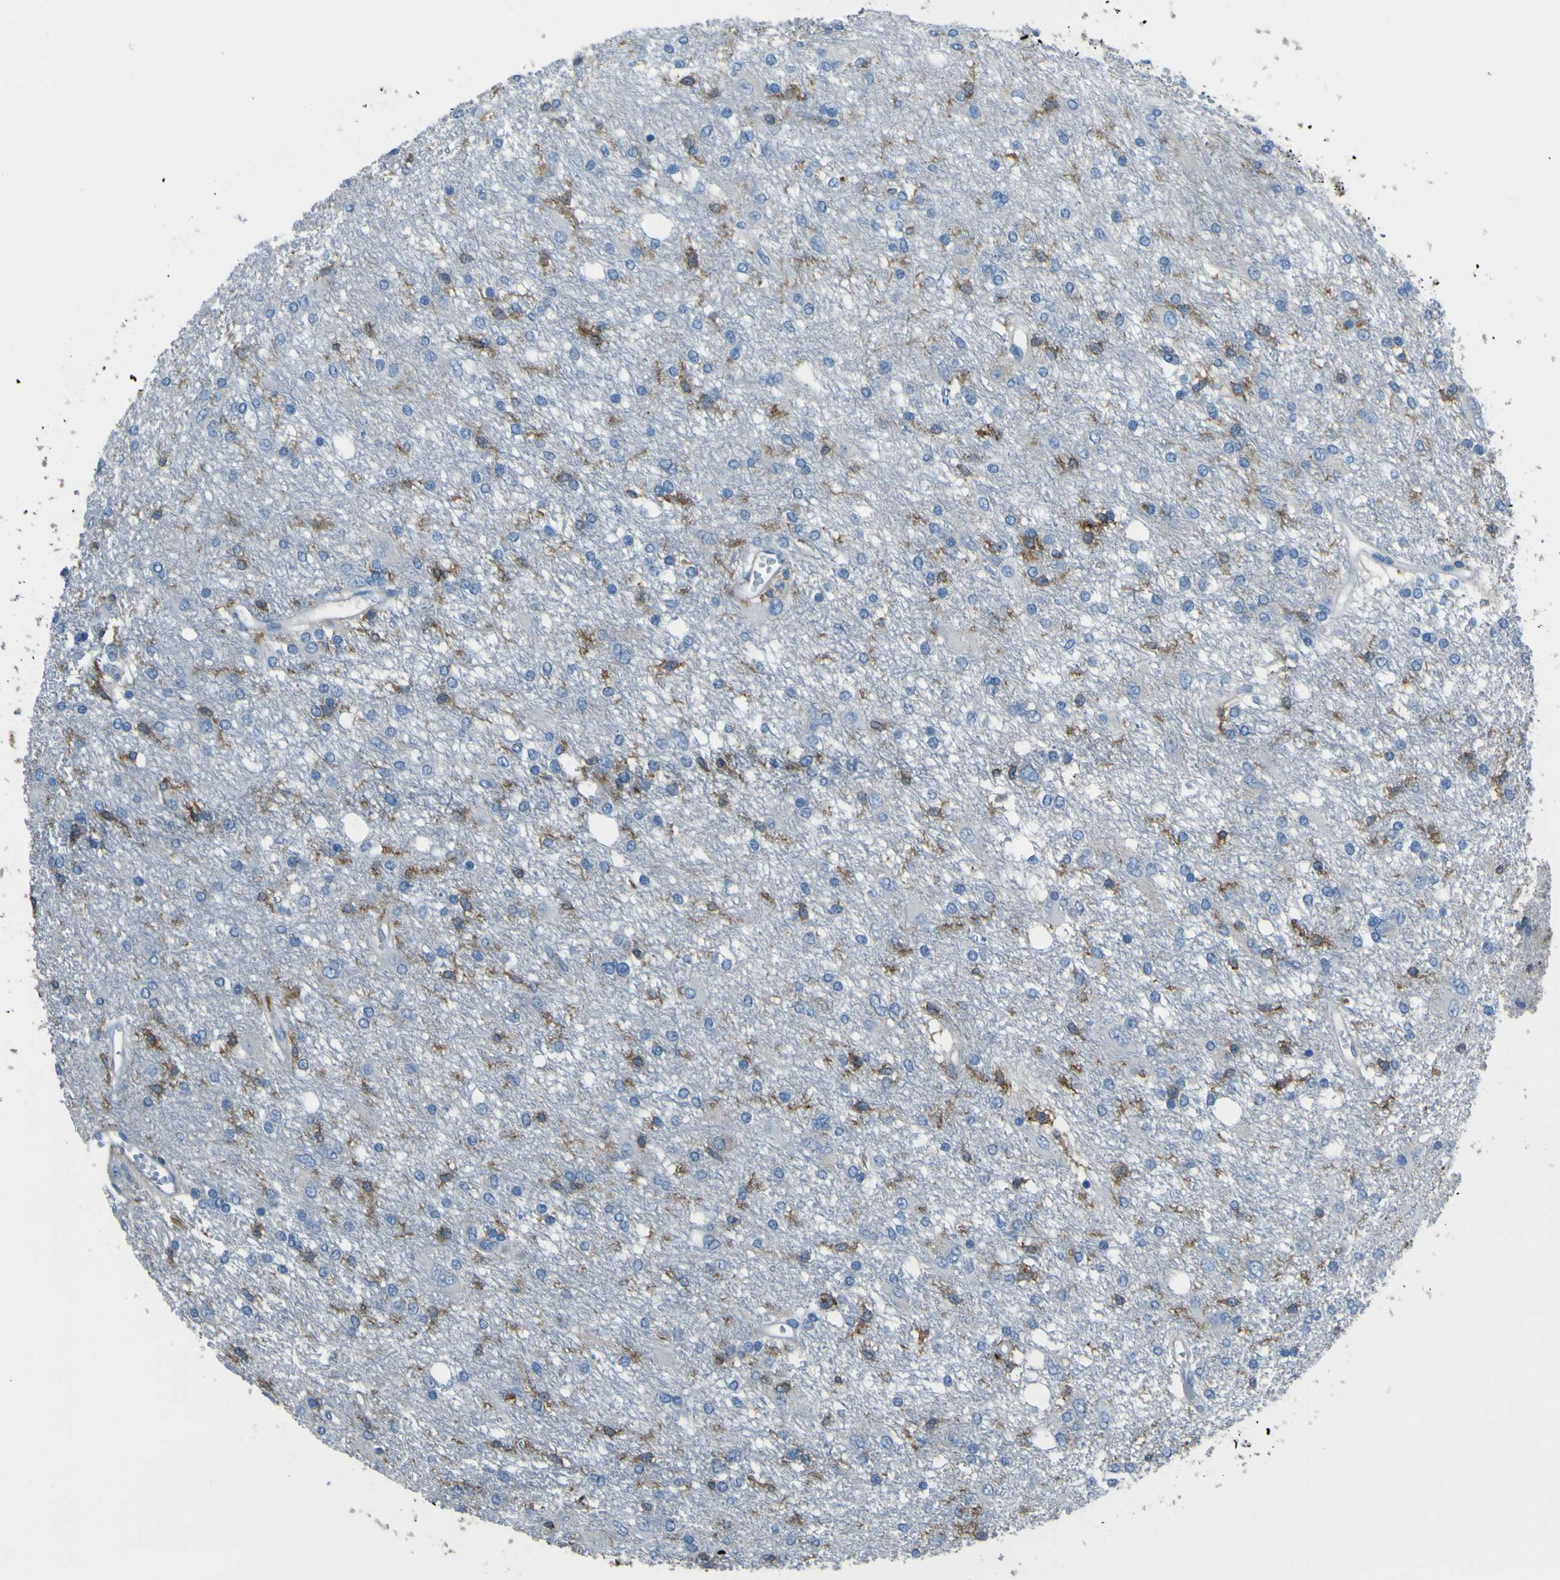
{"staining": {"intensity": "moderate", "quantity": "<25%", "location": "cytoplasmic/membranous"}, "tissue": "glioma", "cell_type": "Tumor cells", "image_type": "cancer", "snomed": [{"axis": "morphology", "description": "Glioma, malignant, High grade"}, {"axis": "topography", "description": "Brain"}], "caption": "Immunohistochemical staining of human malignant high-grade glioma demonstrates low levels of moderate cytoplasmic/membranous protein staining in about <25% of tumor cells.", "gene": "LAIR1", "patient": {"sex": "female", "age": 59}}